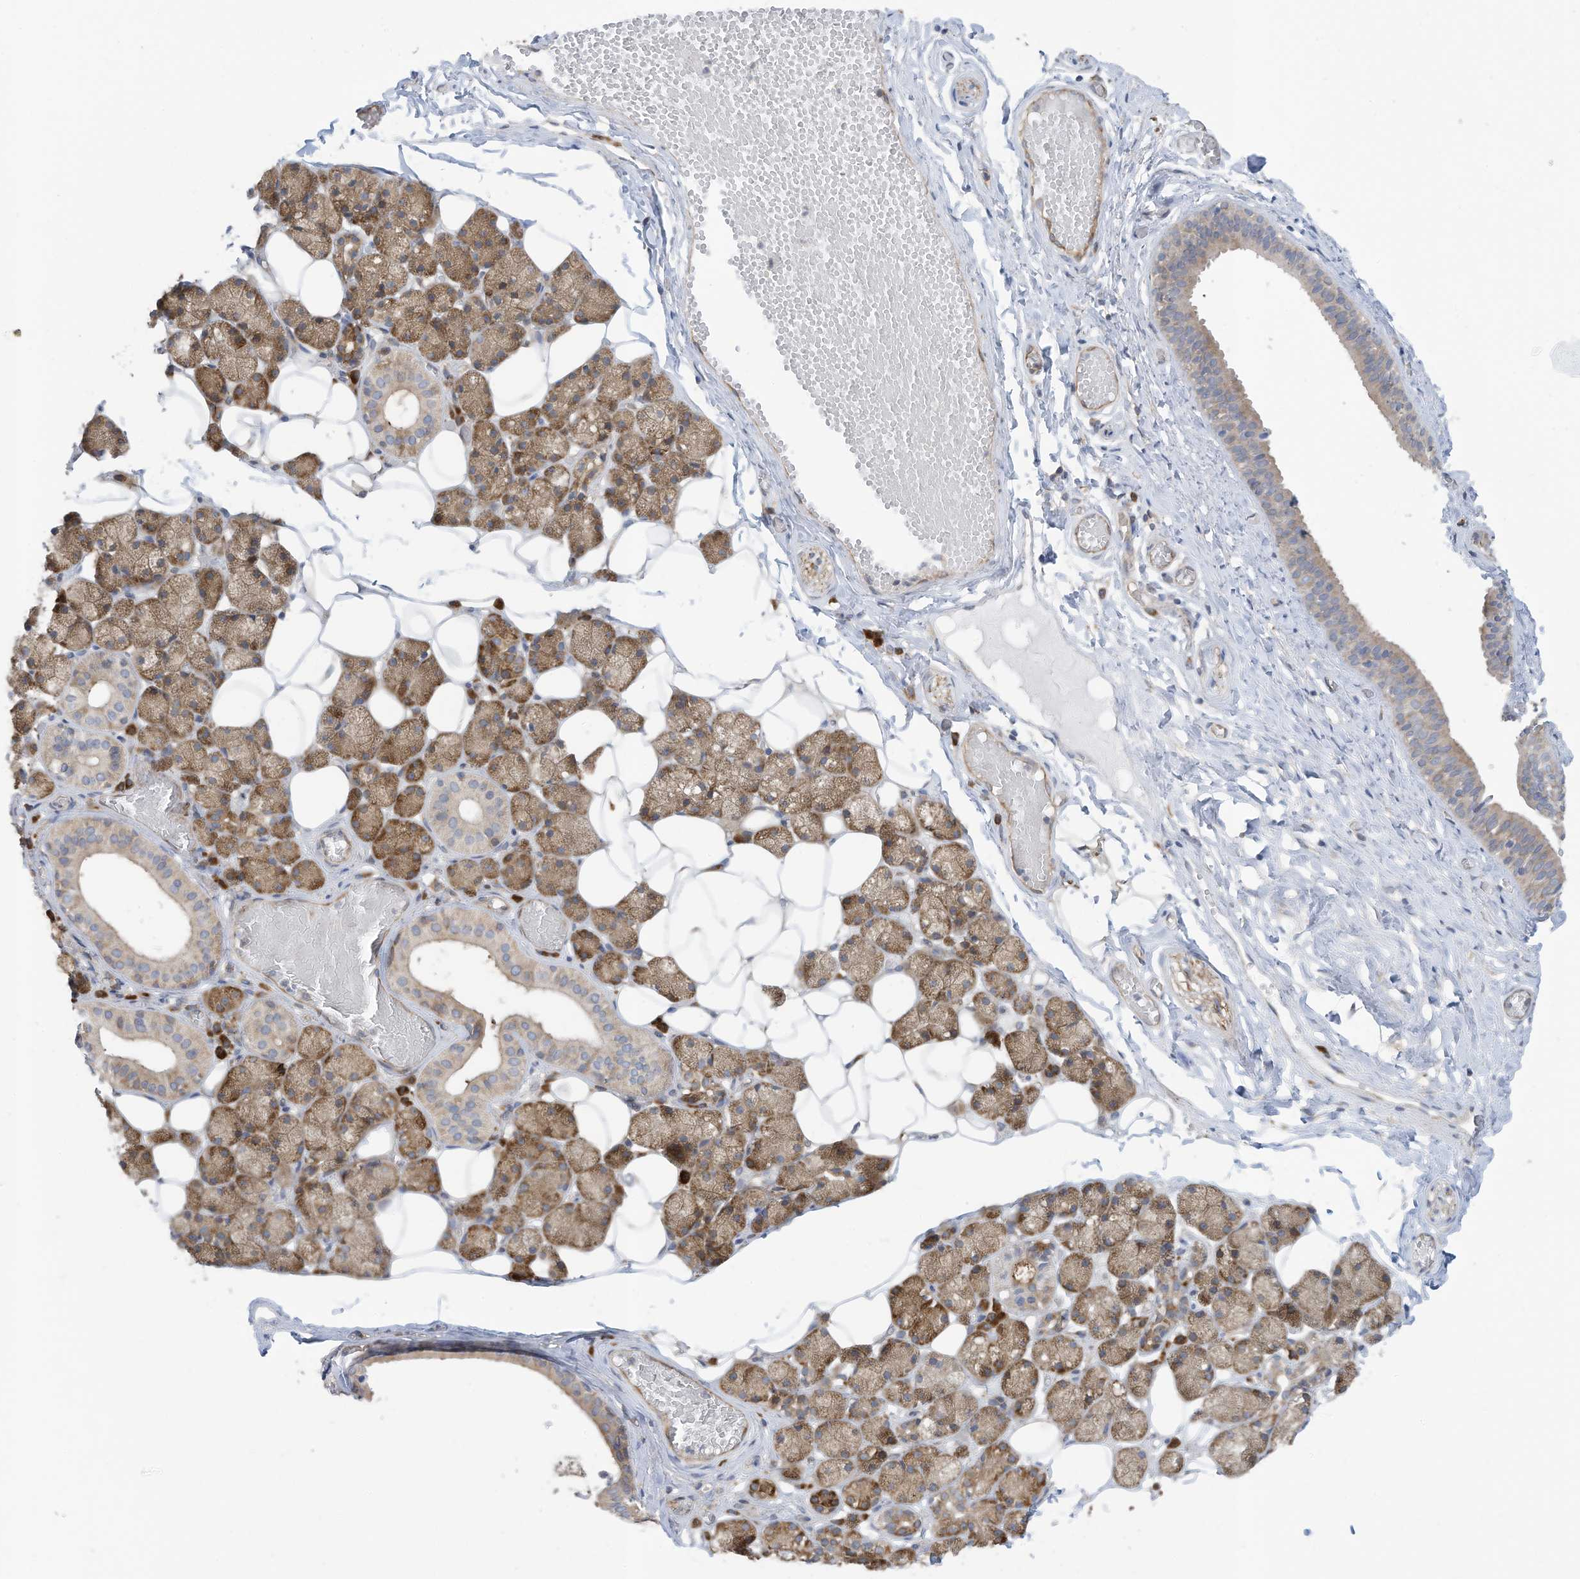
{"staining": {"intensity": "moderate", "quantity": "25%-75%", "location": "cytoplasmic/membranous"}, "tissue": "salivary gland", "cell_type": "Glandular cells", "image_type": "normal", "snomed": [{"axis": "morphology", "description": "Normal tissue, NOS"}, {"axis": "topography", "description": "Salivary gland"}], "caption": "Glandular cells display medium levels of moderate cytoplasmic/membranous expression in approximately 25%-75% of cells in normal salivary gland. (DAB (3,3'-diaminobenzidine) IHC with brightfield microscopy, high magnification).", "gene": "USE1", "patient": {"sex": "female", "age": 33}}